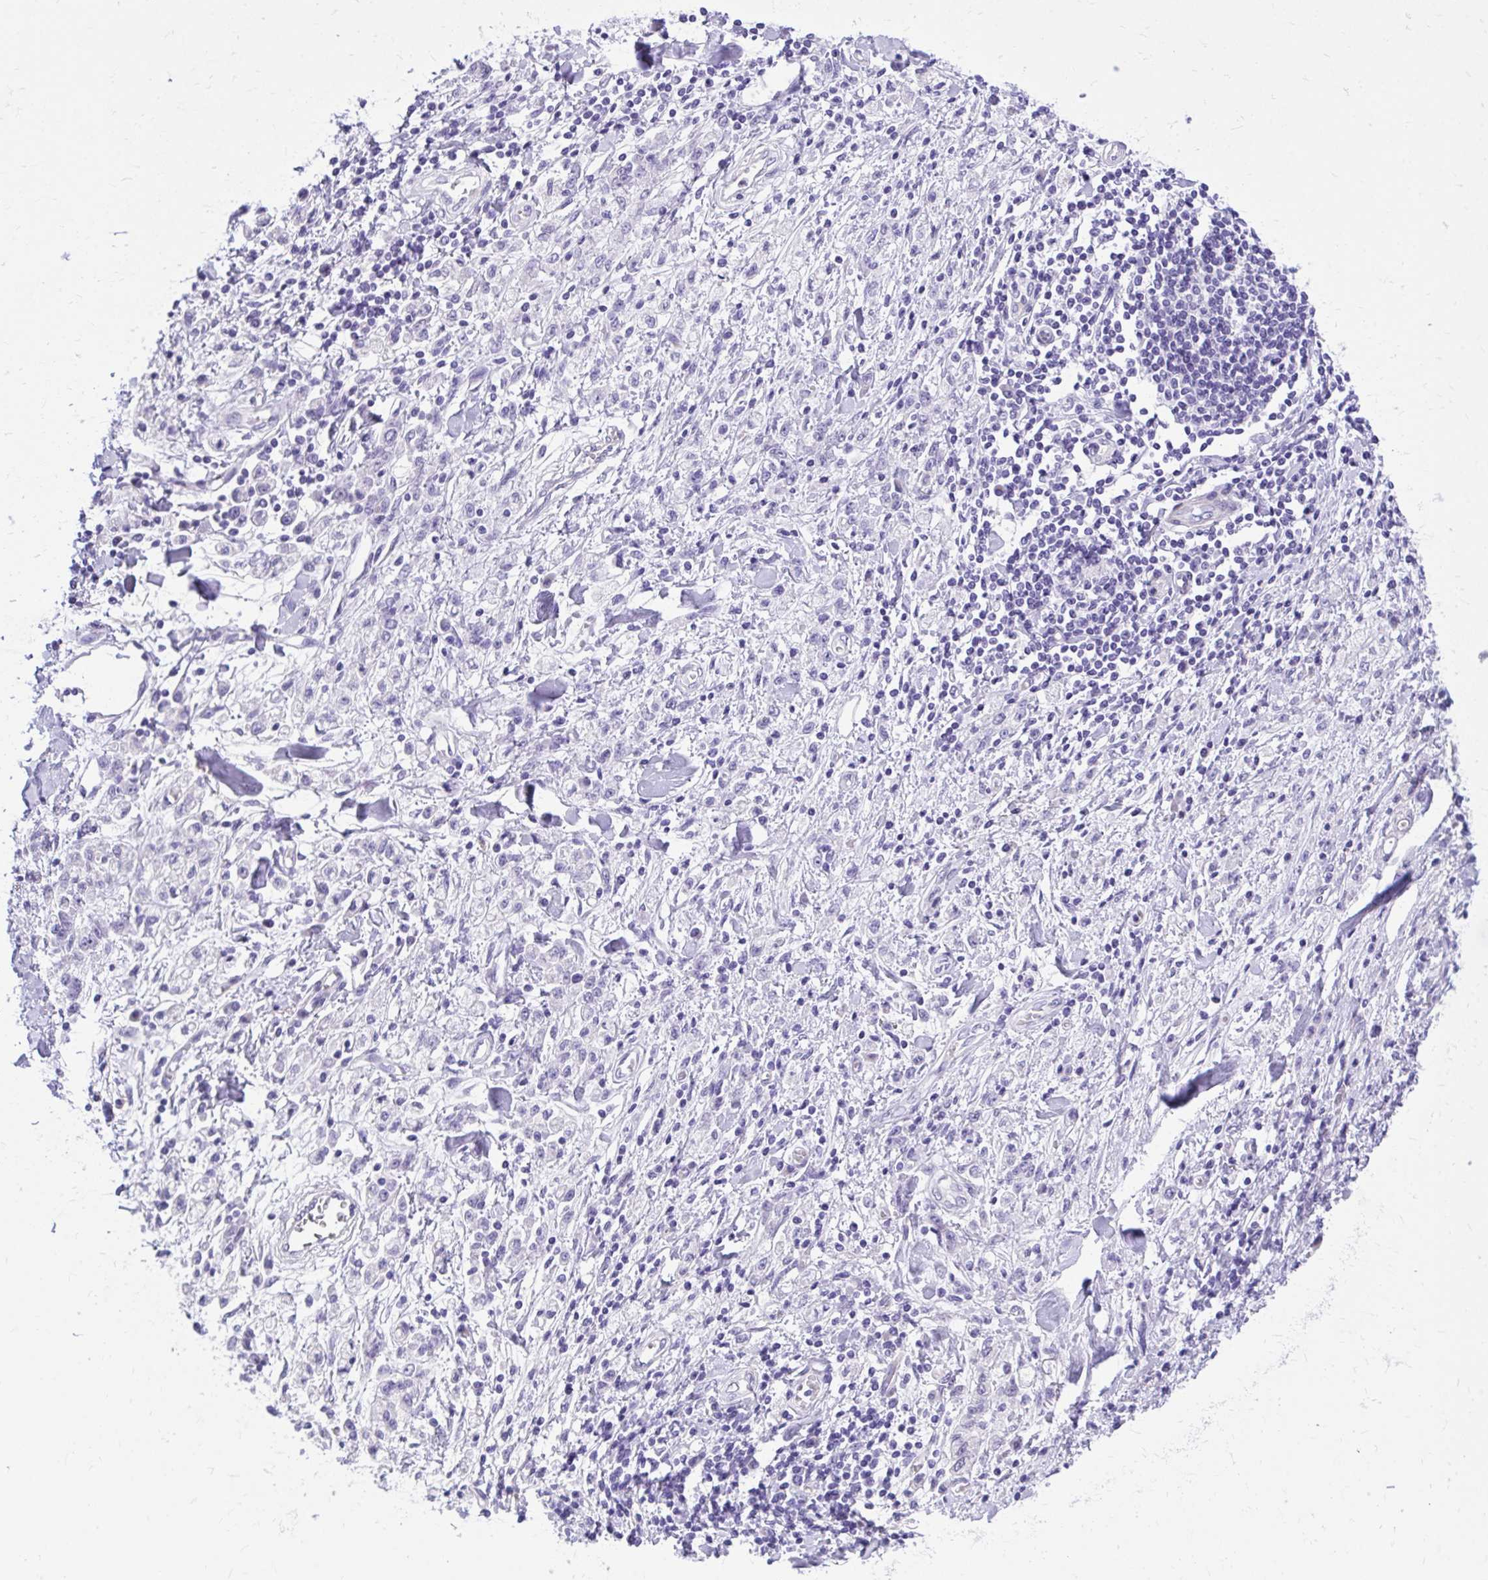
{"staining": {"intensity": "negative", "quantity": "none", "location": "none"}, "tissue": "stomach cancer", "cell_type": "Tumor cells", "image_type": "cancer", "snomed": [{"axis": "morphology", "description": "Adenocarcinoma, NOS"}, {"axis": "topography", "description": "Stomach"}], "caption": "This image is of stomach cancer stained with IHC to label a protein in brown with the nuclei are counter-stained blue. There is no positivity in tumor cells.", "gene": "ADAMTSL1", "patient": {"sex": "male", "age": 77}}